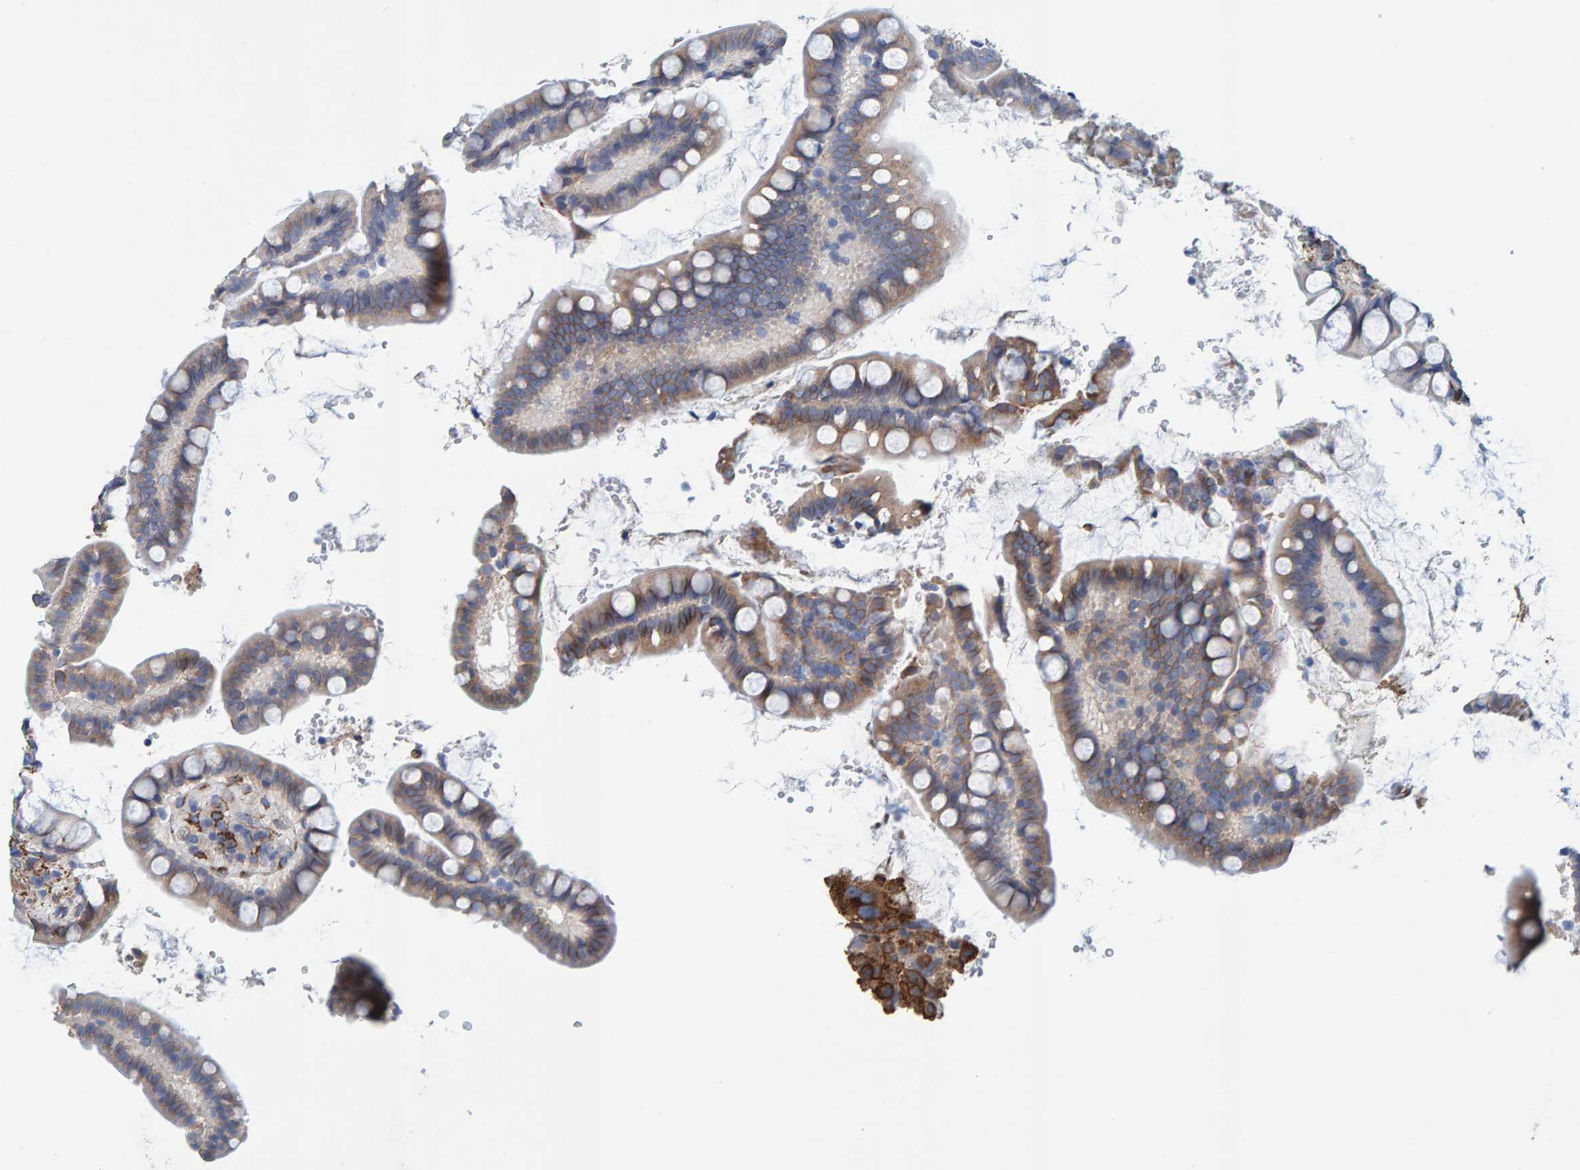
{"staining": {"intensity": "weak", "quantity": "25%-75%", "location": "cytoplasmic/membranous"}, "tissue": "small intestine", "cell_type": "Glandular cells", "image_type": "normal", "snomed": [{"axis": "morphology", "description": "Normal tissue, NOS"}, {"axis": "topography", "description": "Smooth muscle"}, {"axis": "topography", "description": "Small intestine"}], "caption": "High-magnification brightfield microscopy of benign small intestine stained with DAB (brown) and counterstained with hematoxylin (blue). glandular cells exhibit weak cytoplasmic/membranous staining is appreciated in about25%-75% of cells.", "gene": "LRP1", "patient": {"sex": "female", "age": 84}}